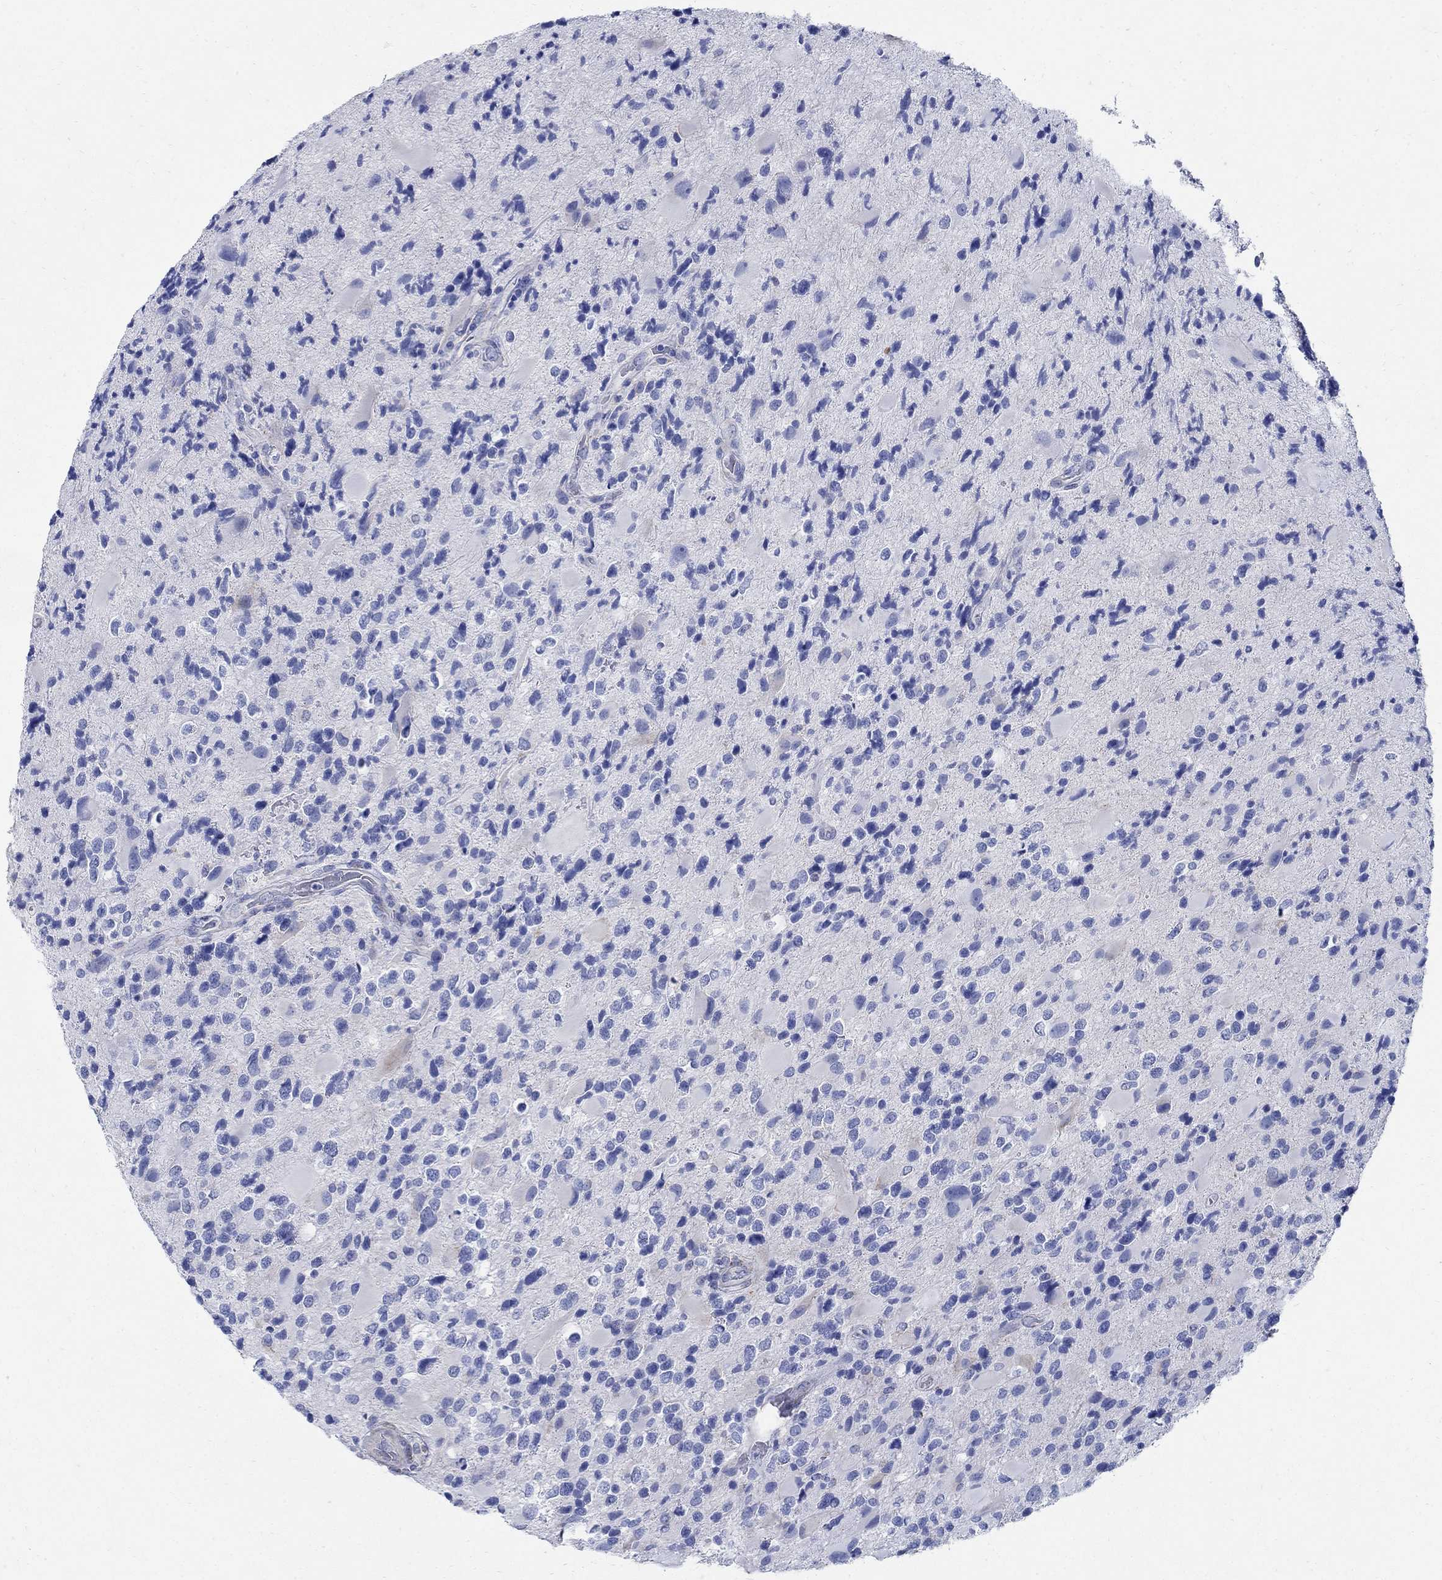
{"staining": {"intensity": "negative", "quantity": "none", "location": "none"}, "tissue": "glioma", "cell_type": "Tumor cells", "image_type": "cancer", "snomed": [{"axis": "morphology", "description": "Glioma, malignant, Low grade"}, {"axis": "topography", "description": "Brain"}], "caption": "Protein analysis of glioma shows no significant expression in tumor cells.", "gene": "ZDHHC14", "patient": {"sex": "female", "age": 32}}